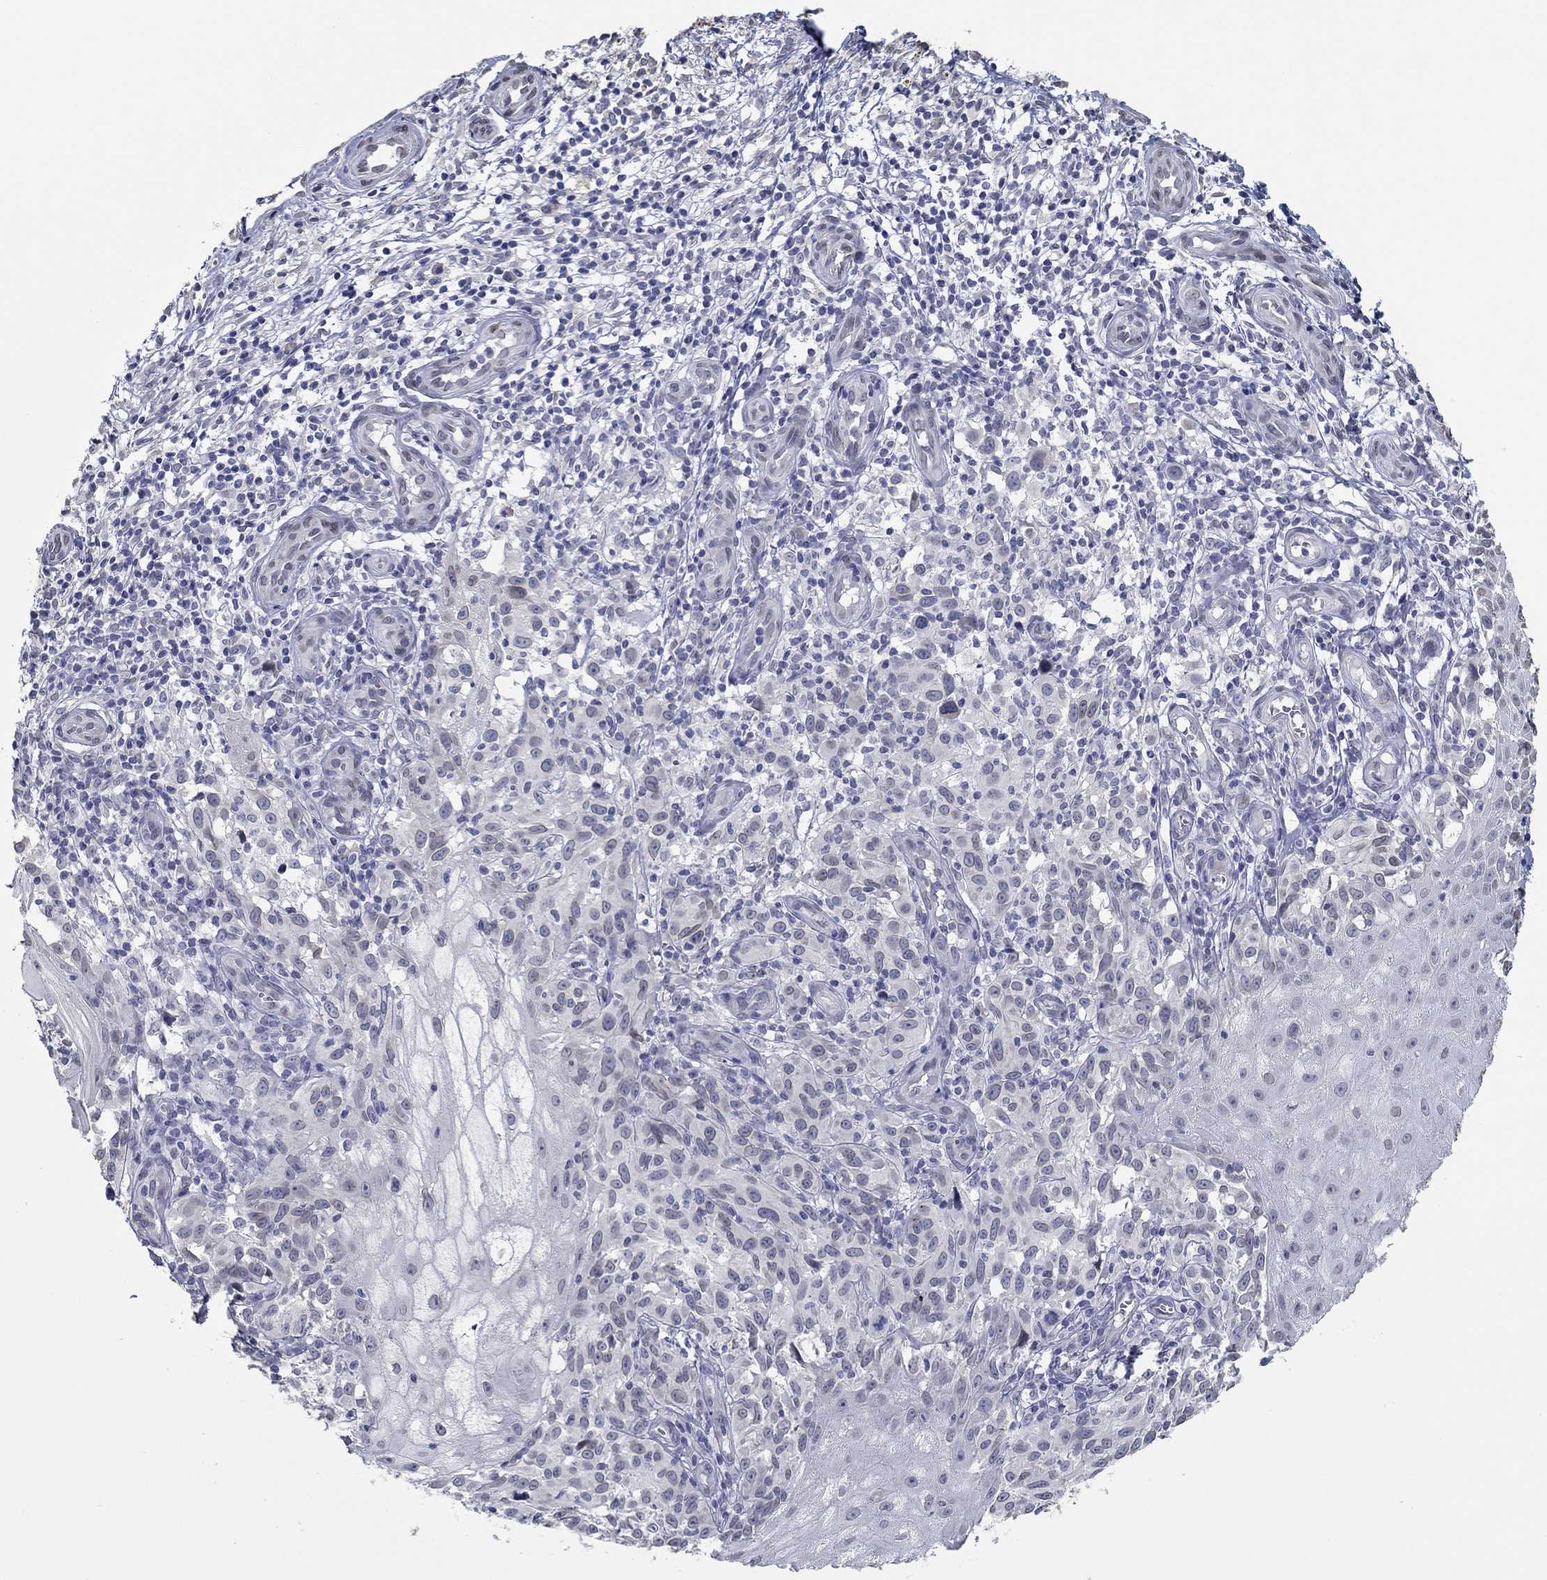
{"staining": {"intensity": "negative", "quantity": "none", "location": "none"}, "tissue": "melanoma", "cell_type": "Tumor cells", "image_type": "cancer", "snomed": [{"axis": "morphology", "description": "Malignant melanoma, NOS"}, {"axis": "topography", "description": "Skin"}], "caption": "Human malignant melanoma stained for a protein using immunohistochemistry exhibits no expression in tumor cells.", "gene": "NUP155", "patient": {"sex": "female", "age": 53}}